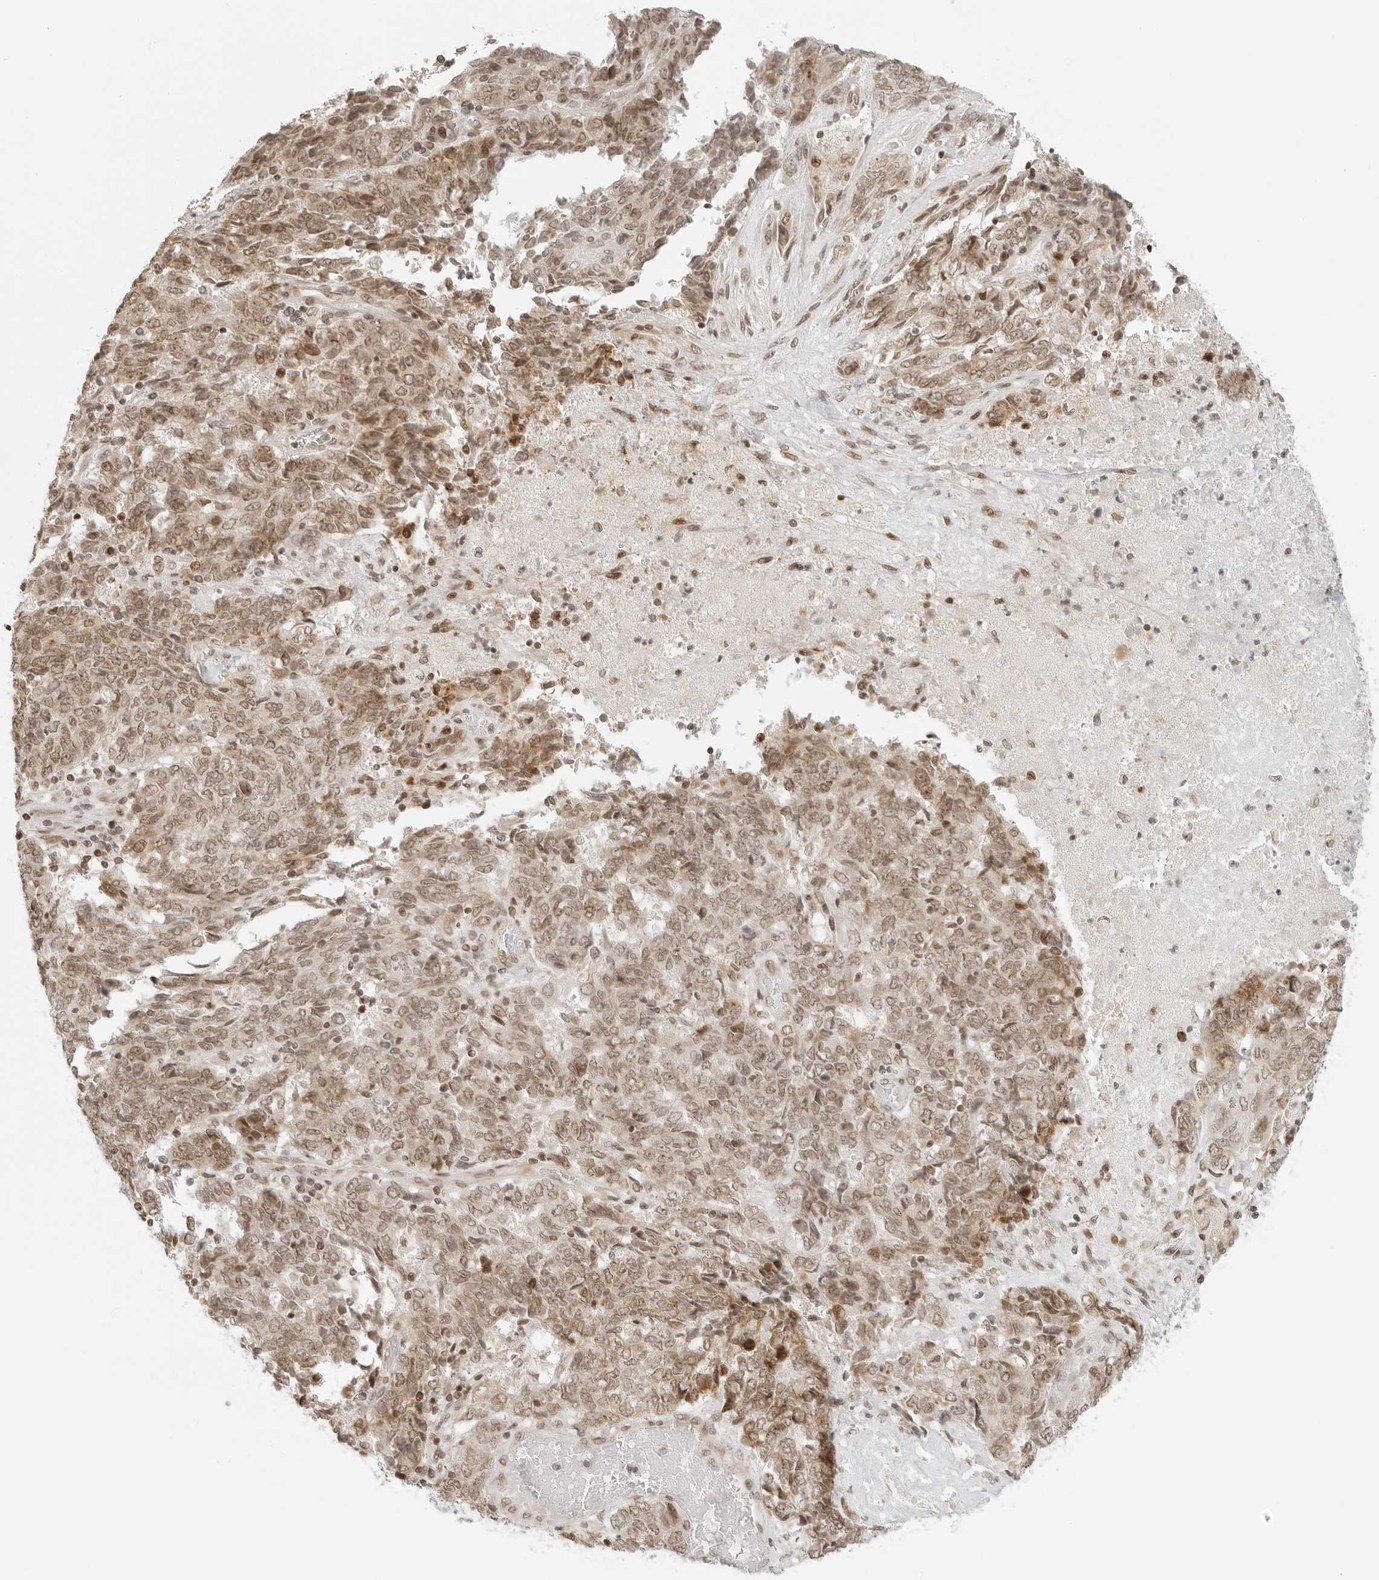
{"staining": {"intensity": "moderate", "quantity": "25%-75%", "location": "nuclear"}, "tissue": "endometrial cancer", "cell_type": "Tumor cells", "image_type": "cancer", "snomed": [{"axis": "morphology", "description": "Adenocarcinoma, NOS"}, {"axis": "topography", "description": "Endometrium"}], "caption": "Endometrial cancer was stained to show a protein in brown. There is medium levels of moderate nuclear staining in about 25%-75% of tumor cells.", "gene": "ZNF407", "patient": {"sex": "female", "age": 80}}